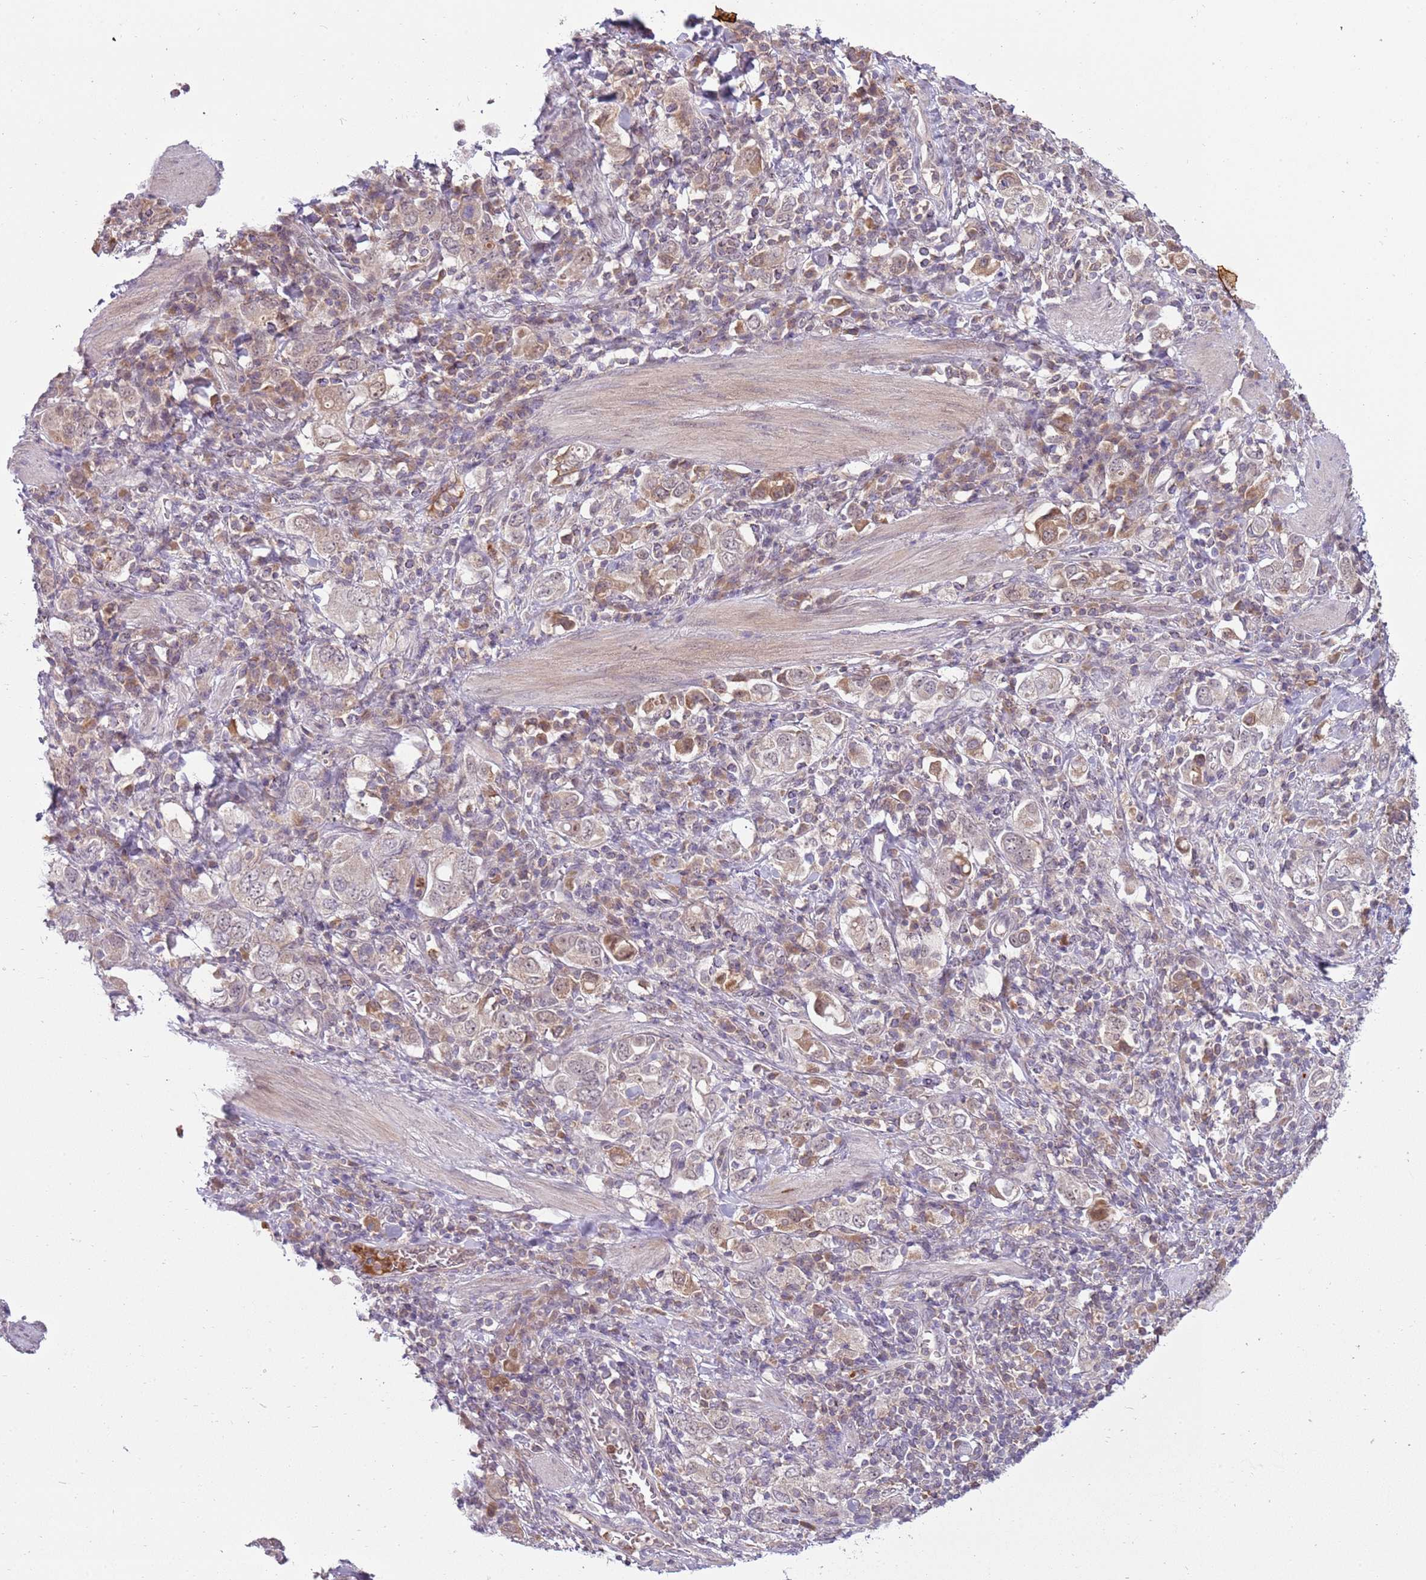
{"staining": {"intensity": "weak", "quantity": "25%-75%", "location": "cytoplasmic/membranous"}, "tissue": "stomach cancer", "cell_type": "Tumor cells", "image_type": "cancer", "snomed": [{"axis": "morphology", "description": "Adenocarcinoma, NOS"}, {"axis": "topography", "description": "Stomach, upper"}, {"axis": "topography", "description": "Stomach"}], "caption": "Brown immunohistochemical staining in human adenocarcinoma (stomach) demonstrates weak cytoplasmic/membranous expression in approximately 25%-75% of tumor cells.", "gene": "NBPF6", "patient": {"sex": "male", "age": 62}}